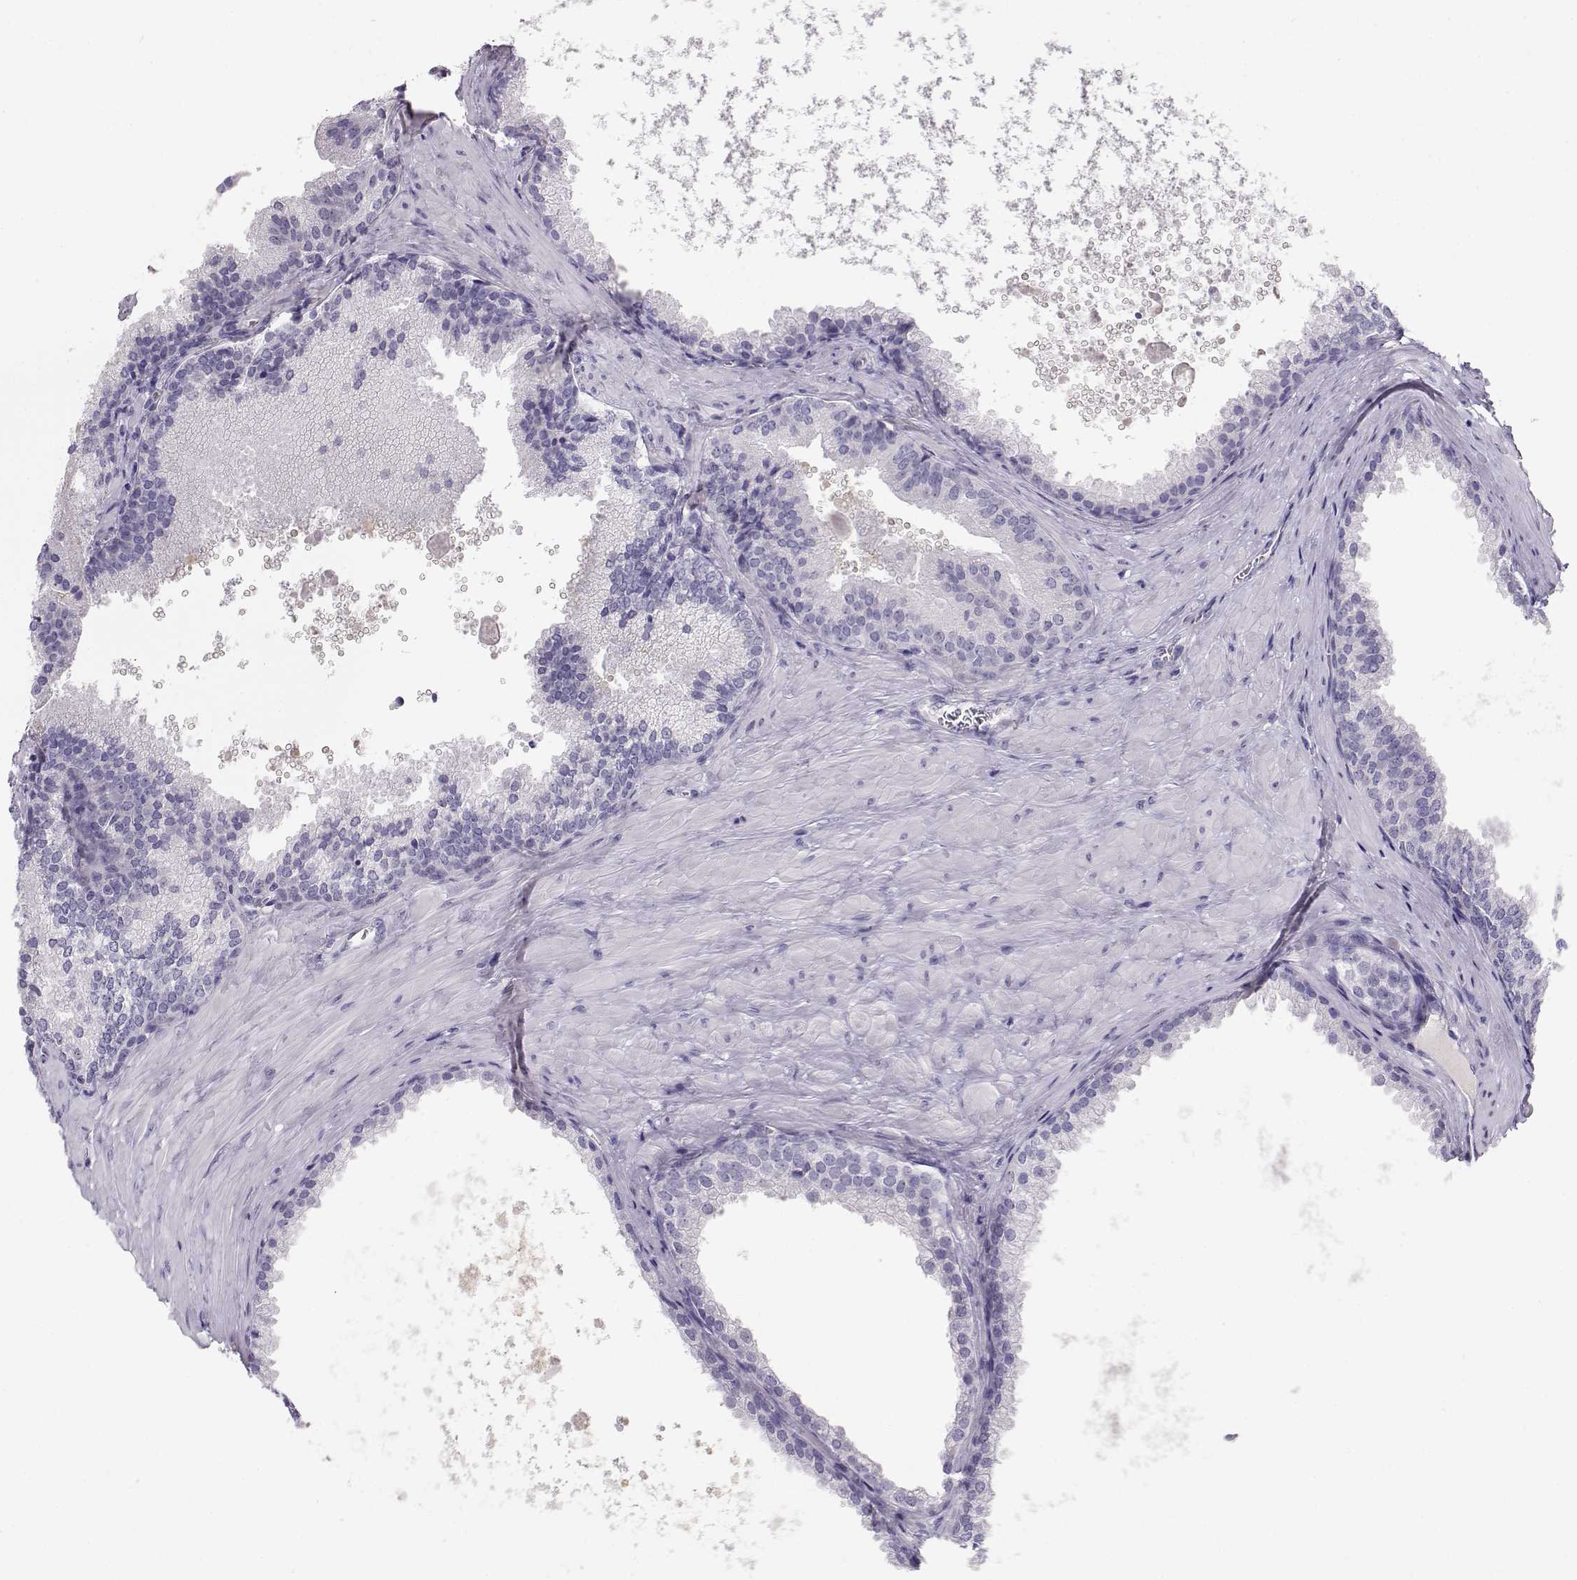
{"staining": {"intensity": "negative", "quantity": "none", "location": "none"}, "tissue": "prostate cancer", "cell_type": "Tumor cells", "image_type": "cancer", "snomed": [{"axis": "morphology", "description": "Adenocarcinoma, Low grade"}, {"axis": "topography", "description": "Prostate"}], "caption": "This is an IHC micrograph of prostate adenocarcinoma (low-grade). There is no positivity in tumor cells.", "gene": "OPN5", "patient": {"sex": "male", "age": 56}}